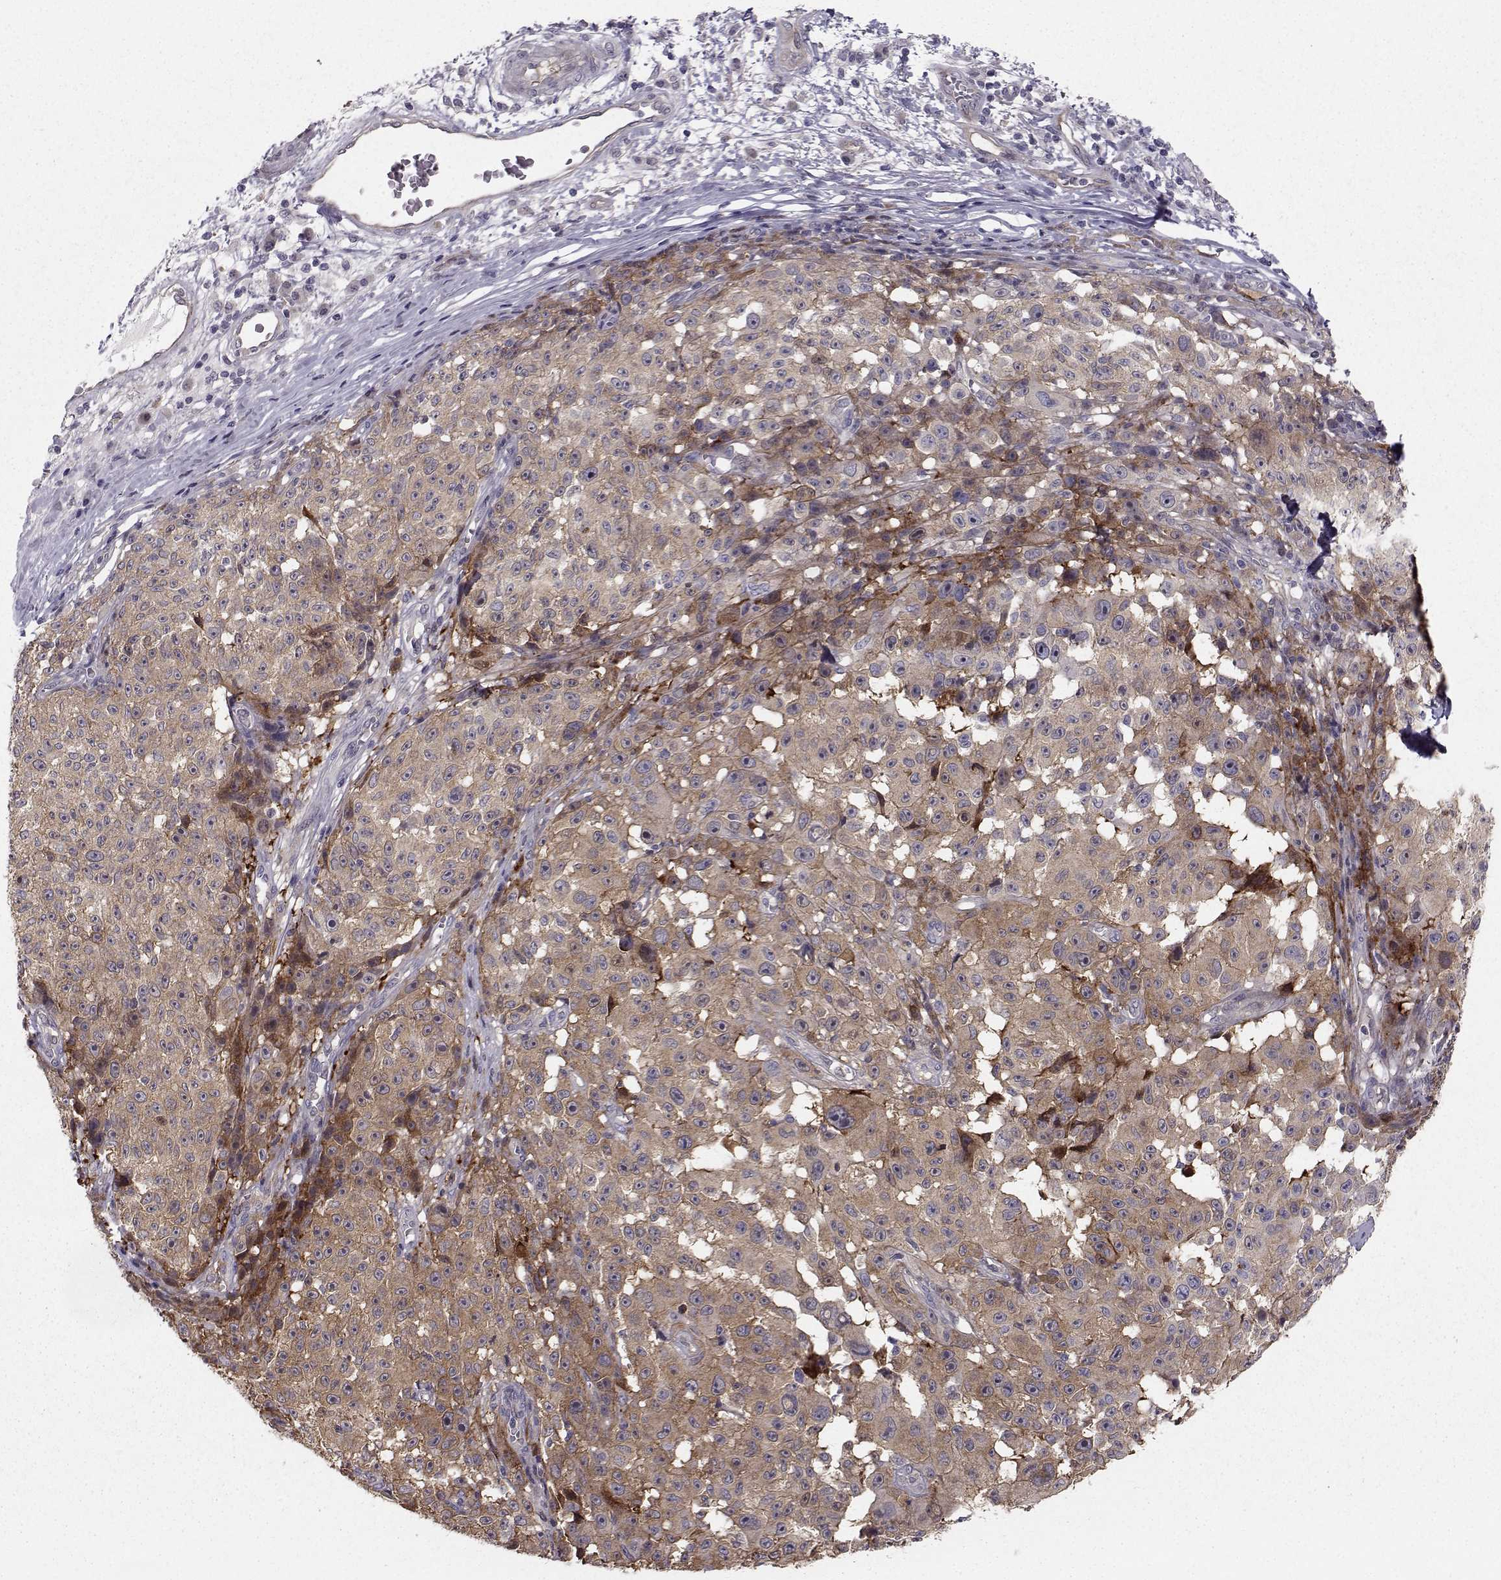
{"staining": {"intensity": "moderate", "quantity": "25%-75%", "location": "cytoplasmic/membranous"}, "tissue": "melanoma", "cell_type": "Tumor cells", "image_type": "cancer", "snomed": [{"axis": "morphology", "description": "Malignant melanoma, NOS"}, {"axis": "topography", "description": "Skin"}], "caption": "Protein expression analysis of melanoma shows moderate cytoplasmic/membranous staining in approximately 25%-75% of tumor cells. (DAB IHC, brown staining for protein, blue staining for nuclei).", "gene": "HSP90AB1", "patient": {"sex": "female", "age": 82}}